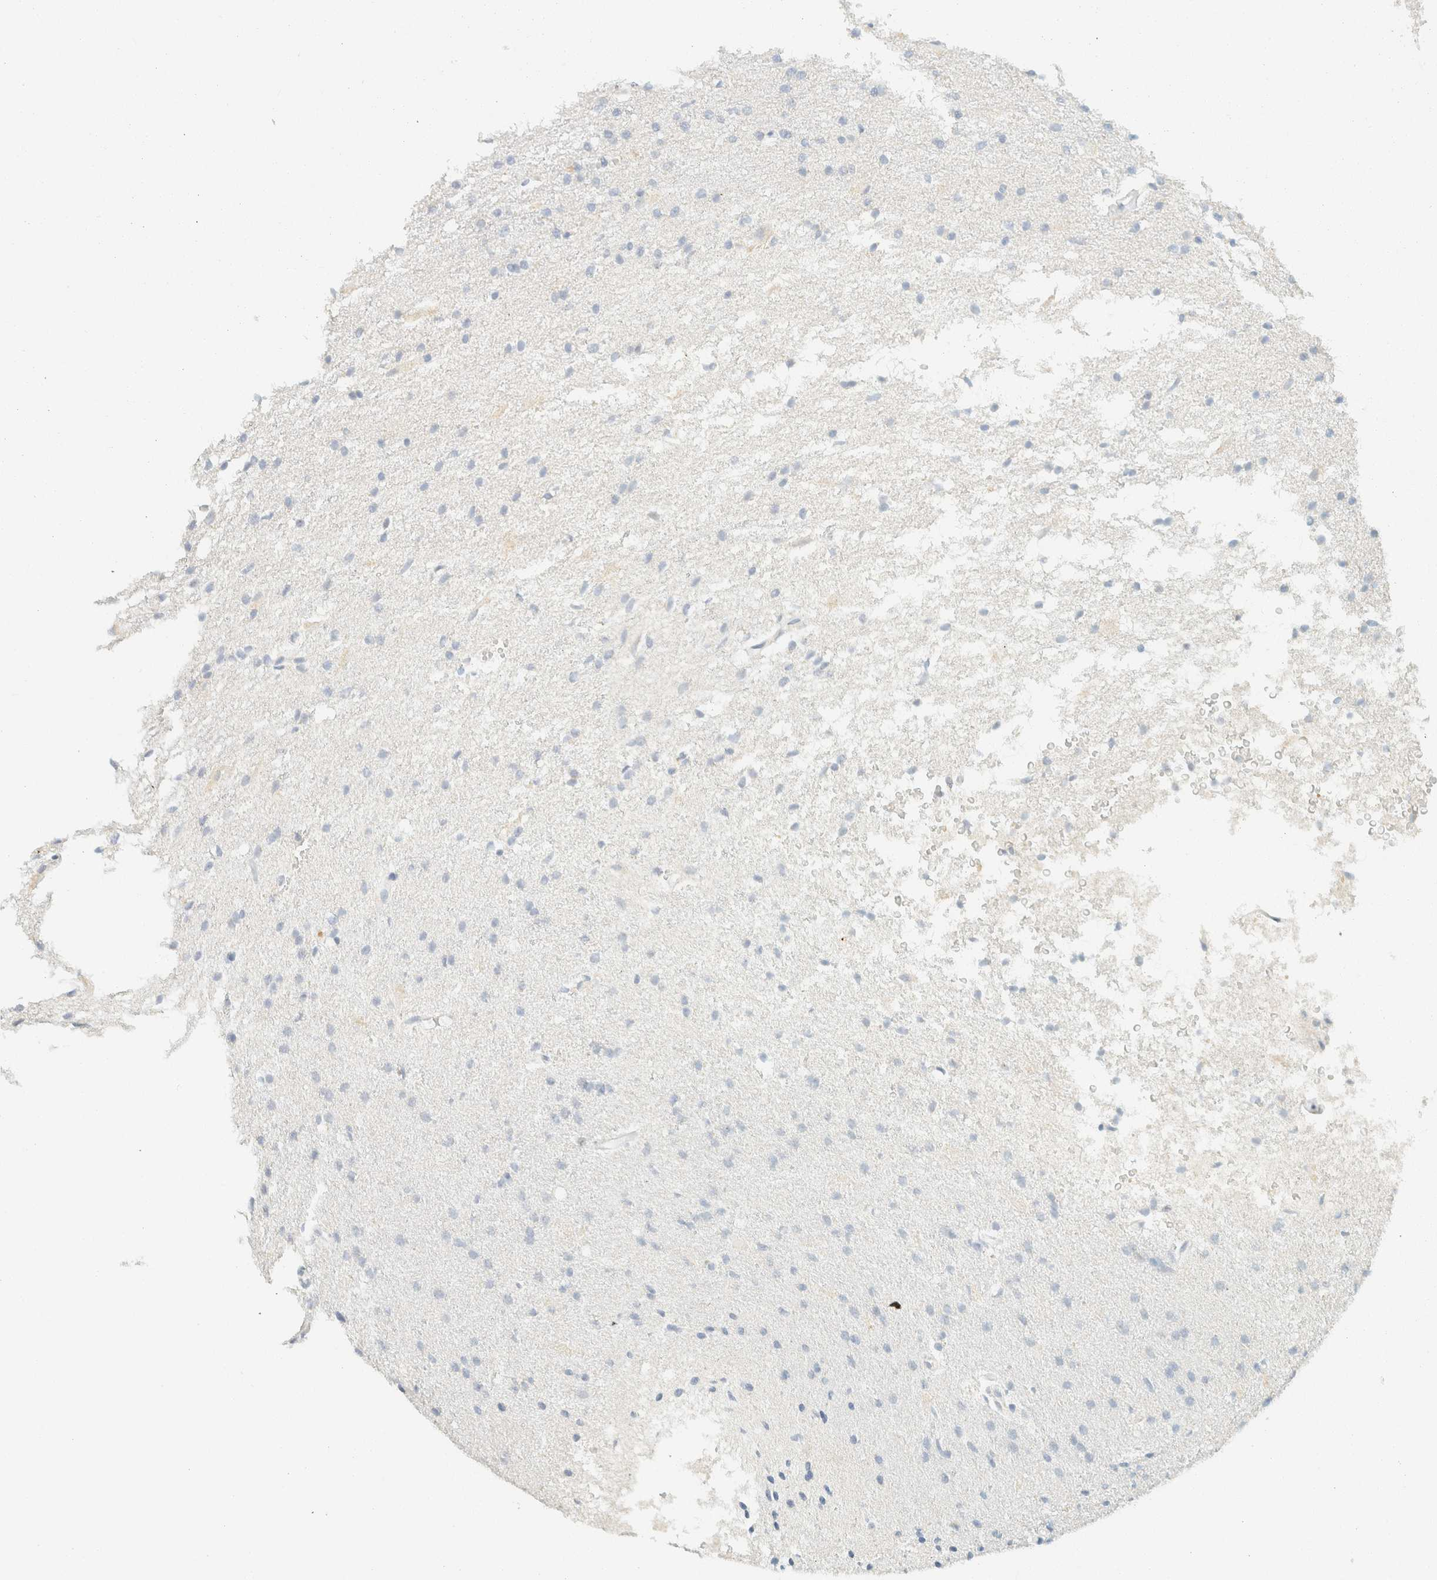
{"staining": {"intensity": "negative", "quantity": "none", "location": "none"}, "tissue": "glioma", "cell_type": "Tumor cells", "image_type": "cancer", "snomed": [{"axis": "morphology", "description": "Normal tissue, NOS"}, {"axis": "morphology", "description": "Glioma, malignant, High grade"}, {"axis": "topography", "description": "Cerebral cortex"}], "caption": "DAB immunohistochemical staining of high-grade glioma (malignant) reveals no significant positivity in tumor cells. (Stains: DAB (3,3'-diaminobenzidine) immunohistochemistry with hematoxylin counter stain, Microscopy: brightfield microscopy at high magnification).", "gene": "GPA33", "patient": {"sex": "male", "age": 77}}